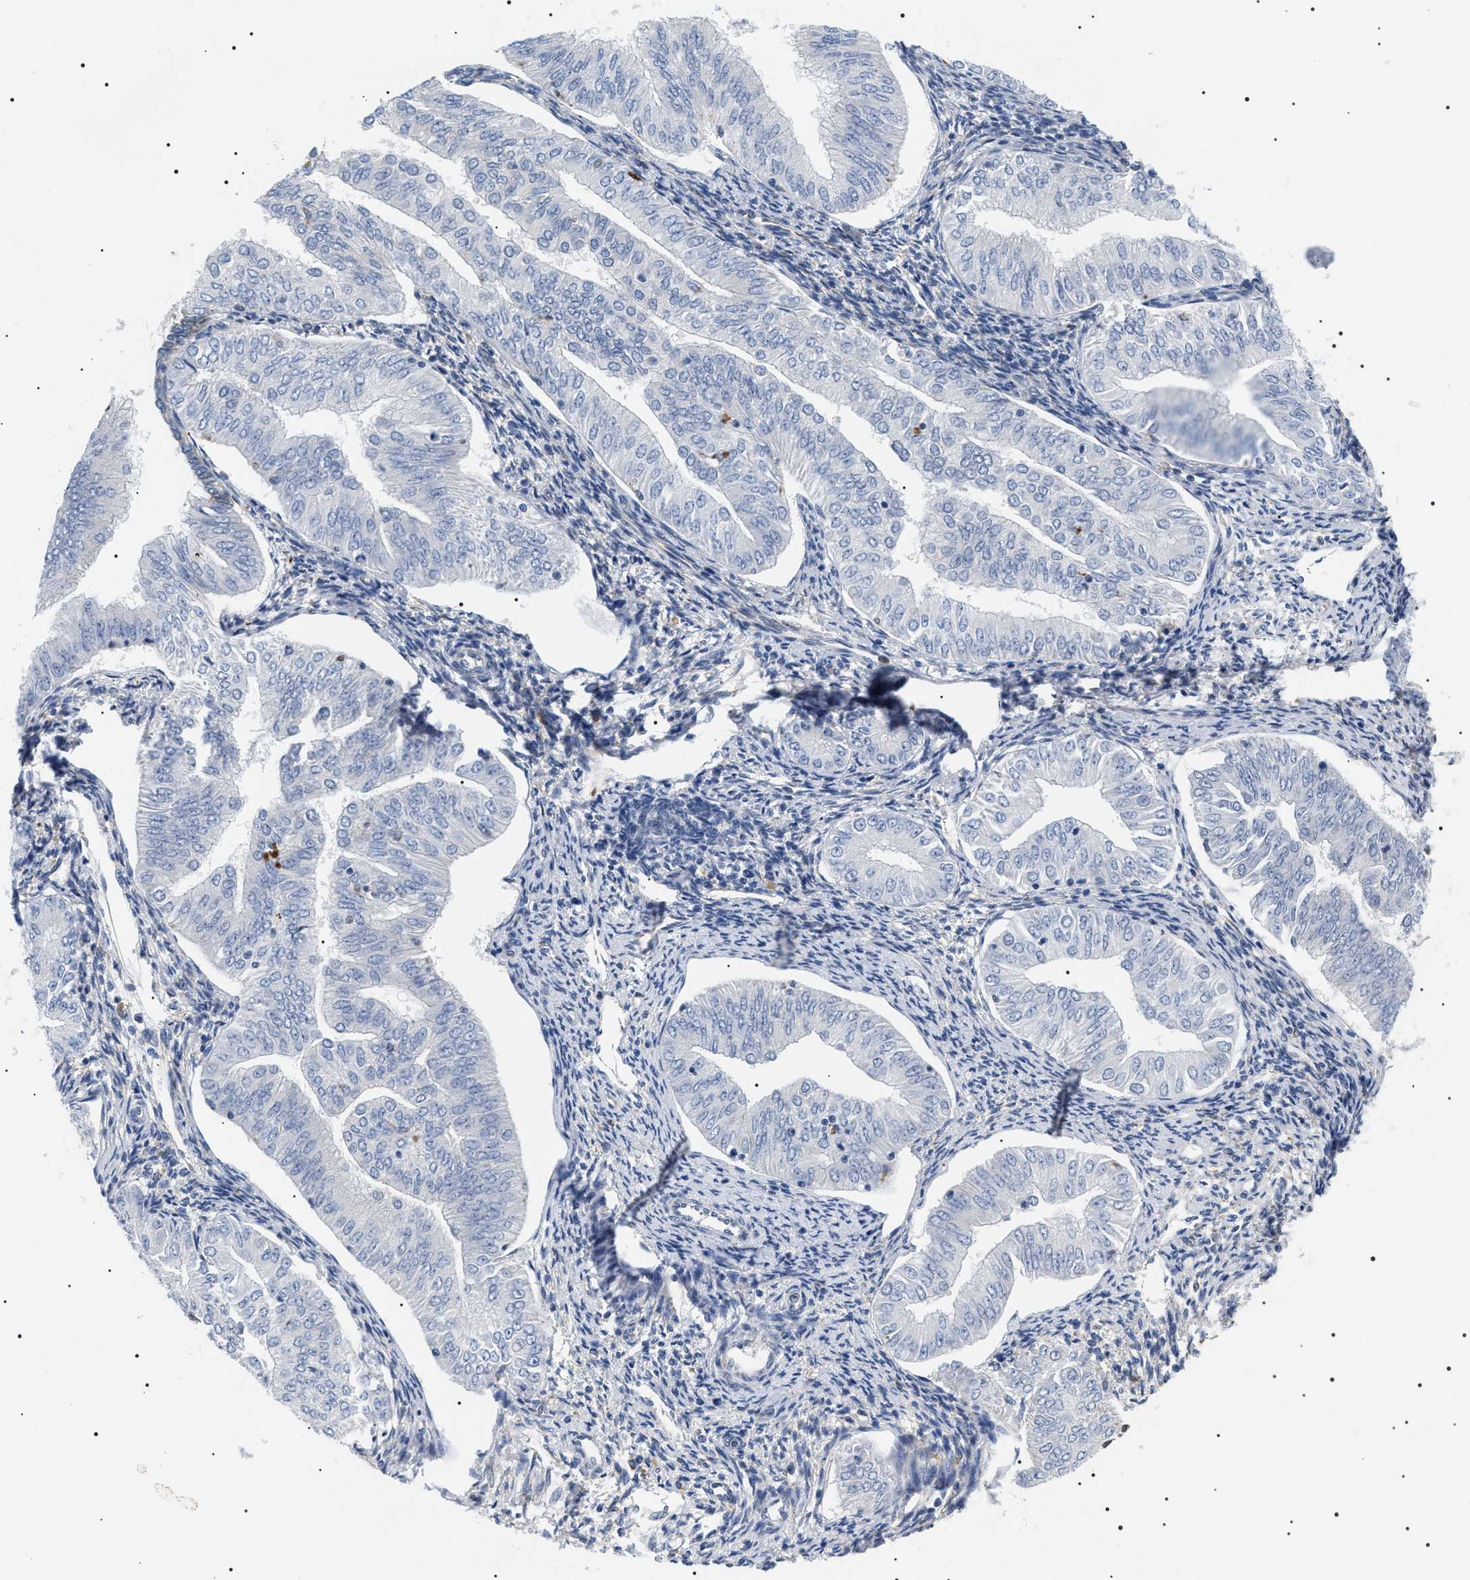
{"staining": {"intensity": "negative", "quantity": "none", "location": "none"}, "tissue": "endometrial cancer", "cell_type": "Tumor cells", "image_type": "cancer", "snomed": [{"axis": "morphology", "description": "Normal tissue, NOS"}, {"axis": "morphology", "description": "Adenocarcinoma, NOS"}, {"axis": "topography", "description": "Endometrium"}], "caption": "This image is of adenocarcinoma (endometrial) stained with immunohistochemistry (IHC) to label a protein in brown with the nuclei are counter-stained blue. There is no positivity in tumor cells.", "gene": "HSD17B11", "patient": {"sex": "female", "age": 53}}